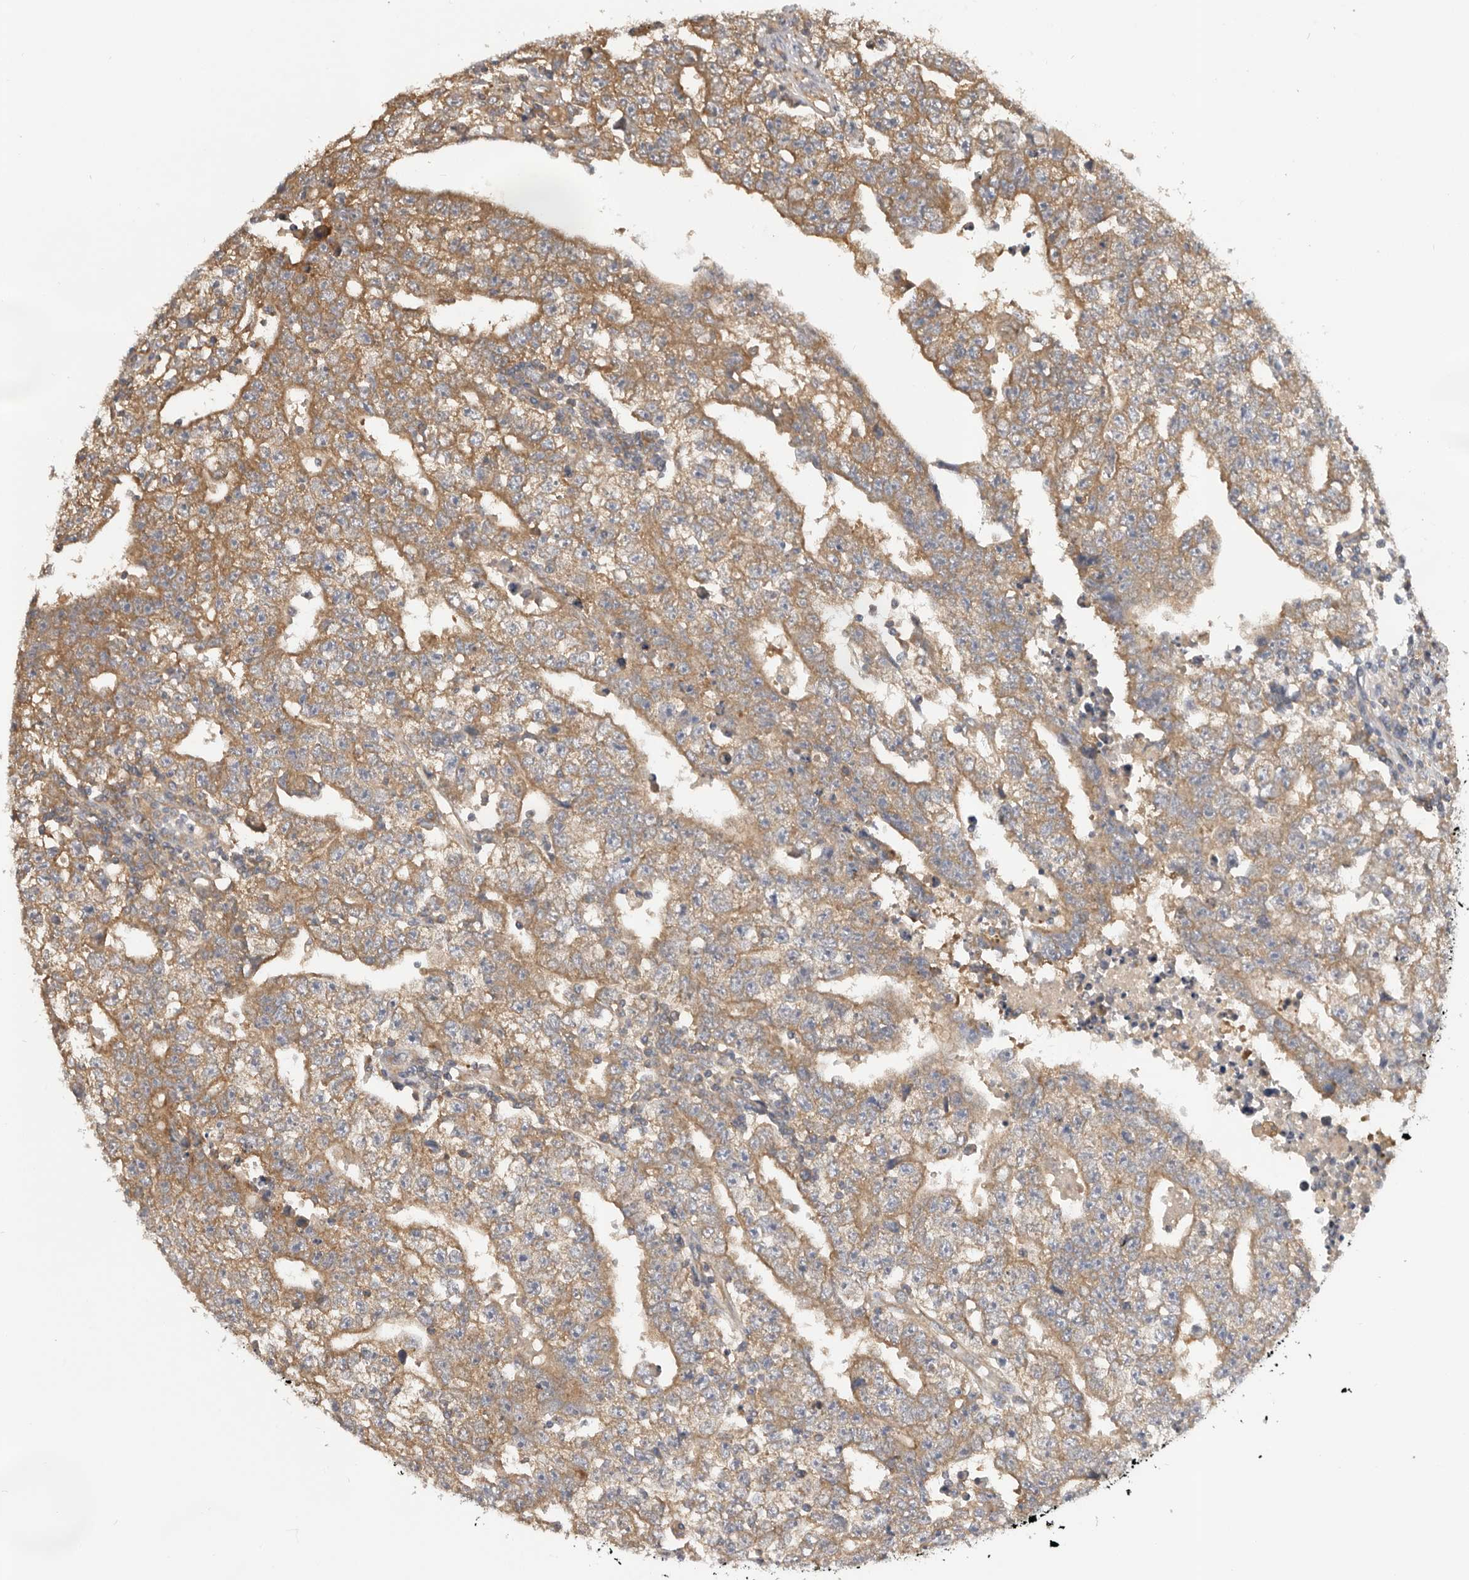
{"staining": {"intensity": "moderate", "quantity": ">75%", "location": "cytoplasmic/membranous"}, "tissue": "testis cancer", "cell_type": "Tumor cells", "image_type": "cancer", "snomed": [{"axis": "morphology", "description": "Carcinoma, Embryonal, NOS"}, {"axis": "topography", "description": "Testis"}], "caption": "This micrograph displays immunohistochemistry (IHC) staining of testis embryonal carcinoma, with medium moderate cytoplasmic/membranous staining in approximately >75% of tumor cells.", "gene": "PPP1R42", "patient": {"sex": "male", "age": 25}}